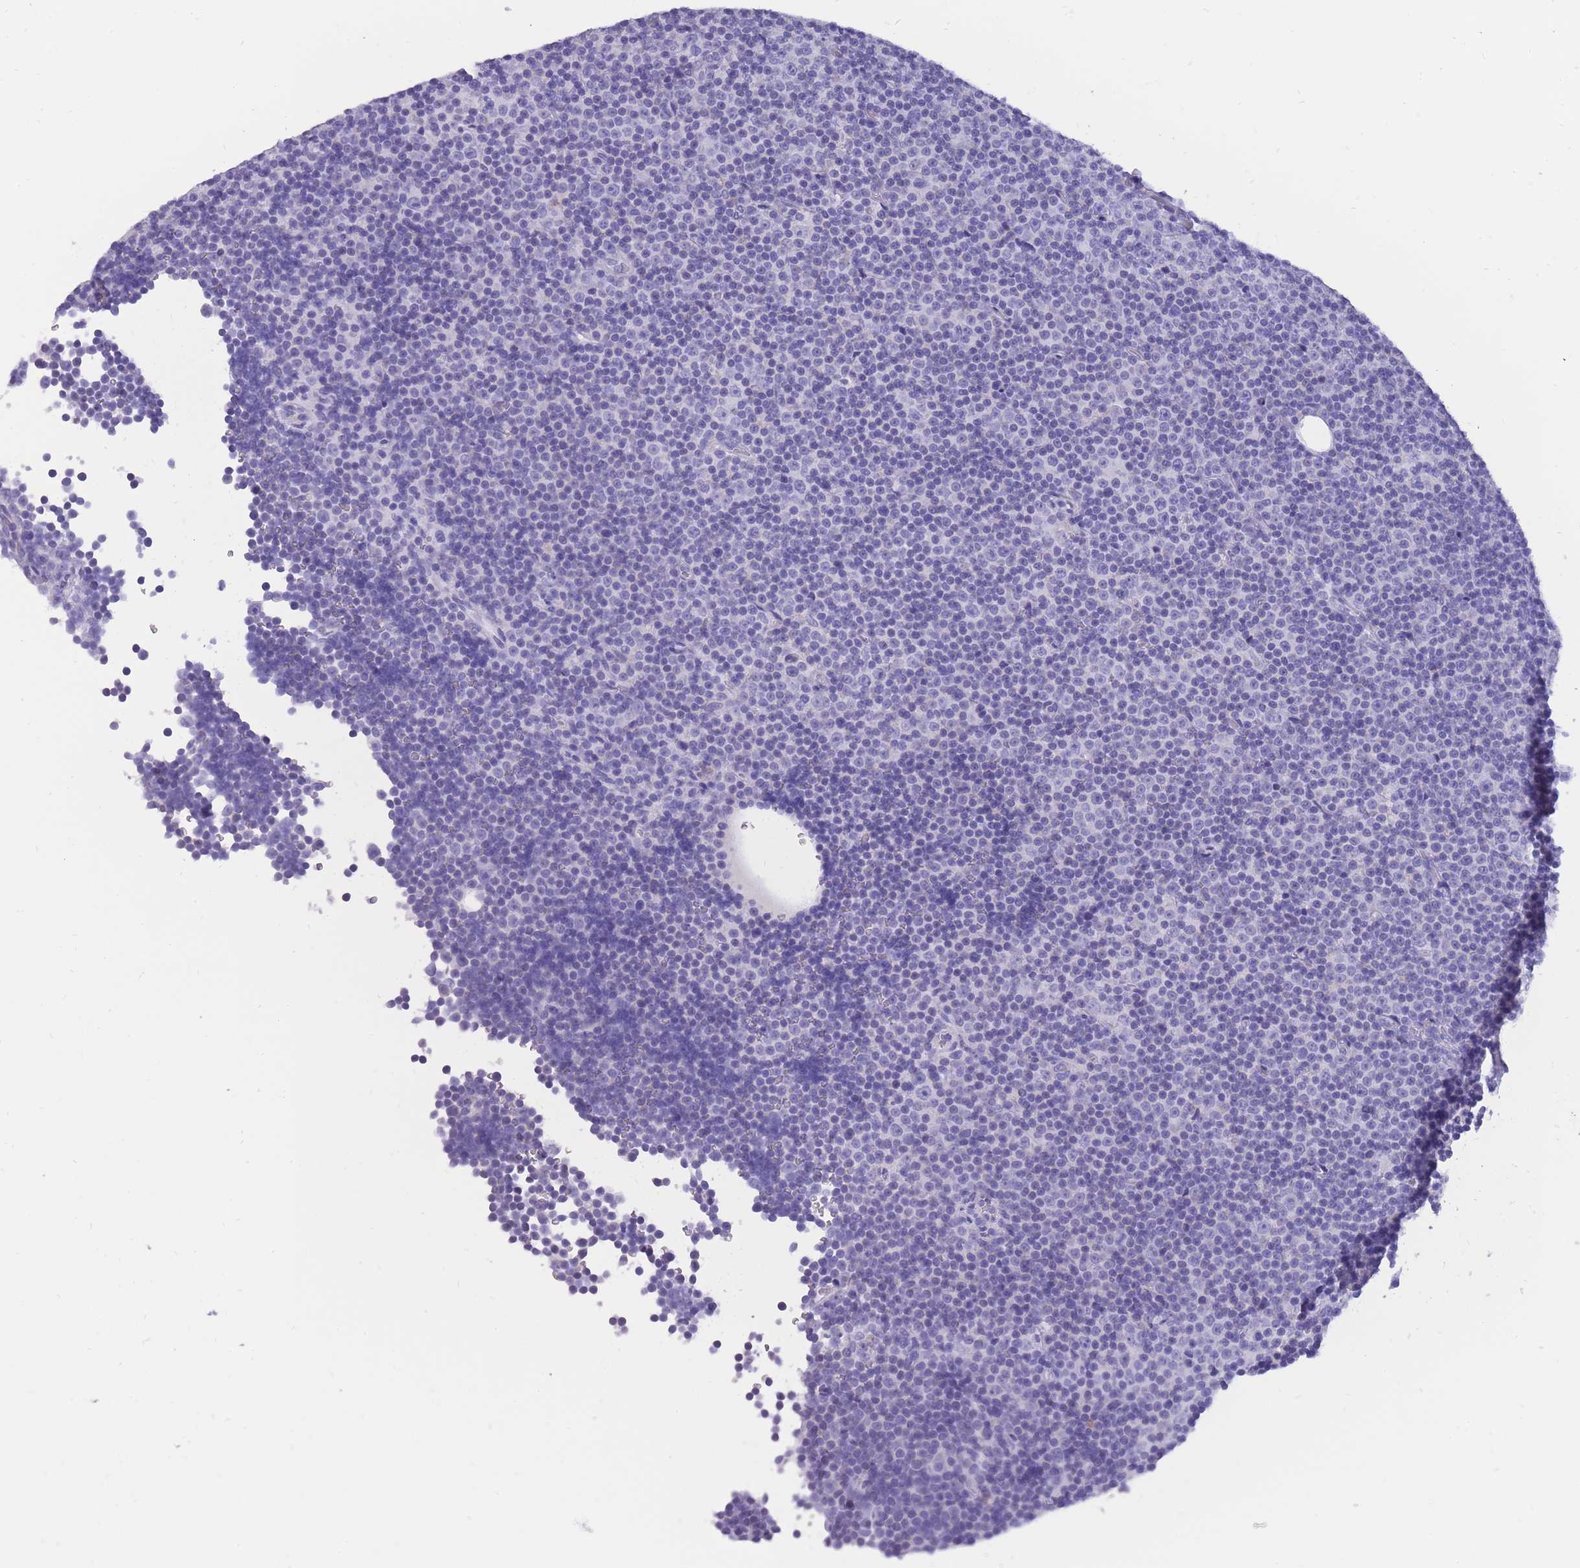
{"staining": {"intensity": "negative", "quantity": "none", "location": "none"}, "tissue": "lymphoma", "cell_type": "Tumor cells", "image_type": "cancer", "snomed": [{"axis": "morphology", "description": "Malignant lymphoma, non-Hodgkin's type, Low grade"}, {"axis": "topography", "description": "Lymph node"}], "caption": "Immunohistochemical staining of malignant lymphoma, non-Hodgkin's type (low-grade) exhibits no significant staining in tumor cells. Nuclei are stained in blue.", "gene": "INTS2", "patient": {"sex": "female", "age": 67}}